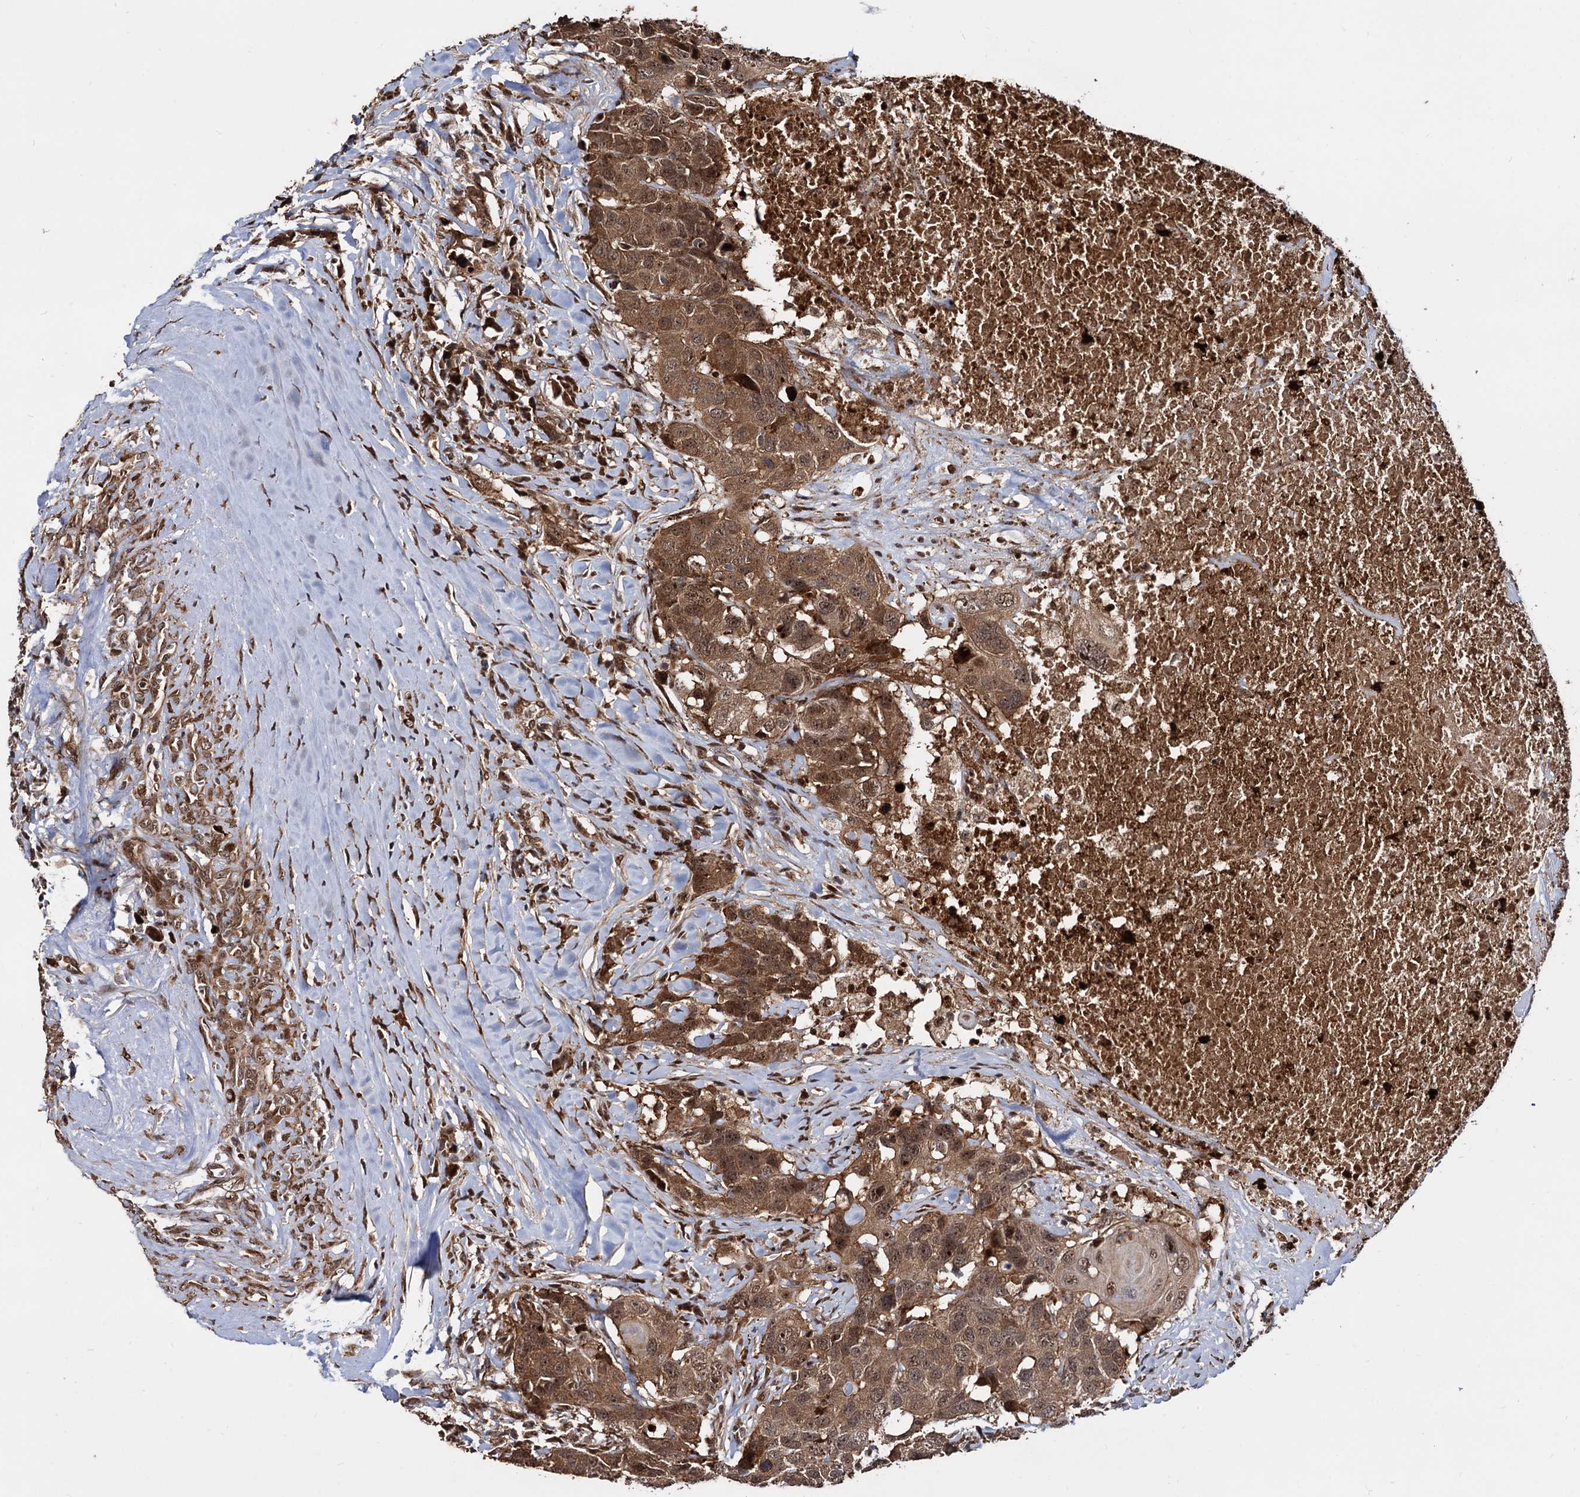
{"staining": {"intensity": "moderate", "quantity": ">75%", "location": "cytoplasmic/membranous,nuclear"}, "tissue": "head and neck cancer", "cell_type": "Tumor cells", "image_type": "cancer", "snomed": [{"axis": "morphology", "description": "Squamous cell carcinoma, NOS"}, {"axis": "topography", "description": "Head-Neck"}], "caption": "Protein staining exhibits moderate cytoplasmic/membranous and nuclear staining in about >75% of tumor cells in head and neck squamous cell carcinoma.", "gene": "PIGB", "patient": {"sex": "male", "age": 66}}